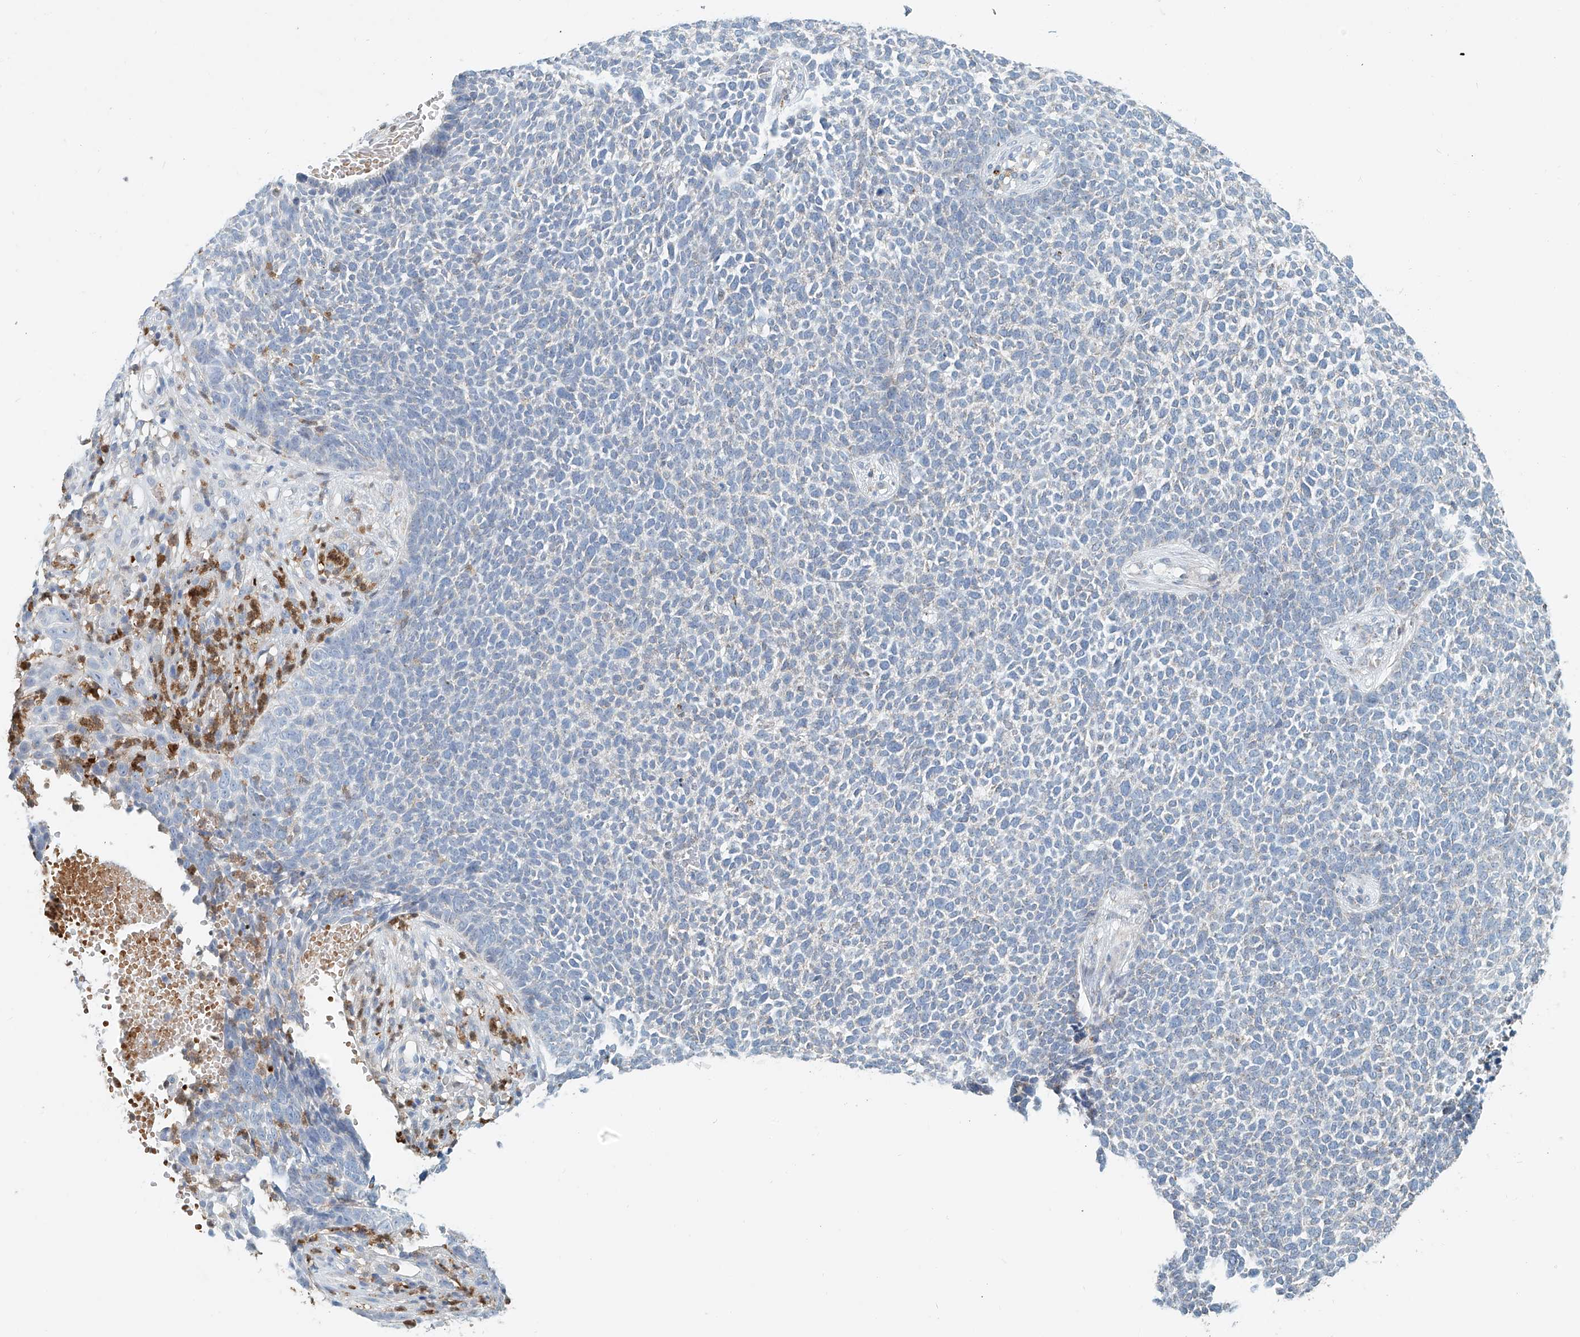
{"staining": {"intensity": "negative", "quantity": "none", "location": "none"}, "tissue": "skin cancer", "cell_type": "Tumor cells", "image_type": "cancer", "snomed": [{"axis": "morphology", "description": "Basal cell carcinoma"}, {"axis": "topography", "description": "Skin"}], "caption": "Micrograph shows no protein staining in tumor cells of skin basal cell carcinoma tissue.", "gene": "PTPRA", "patient": {"sex": "female", "age": 84}}